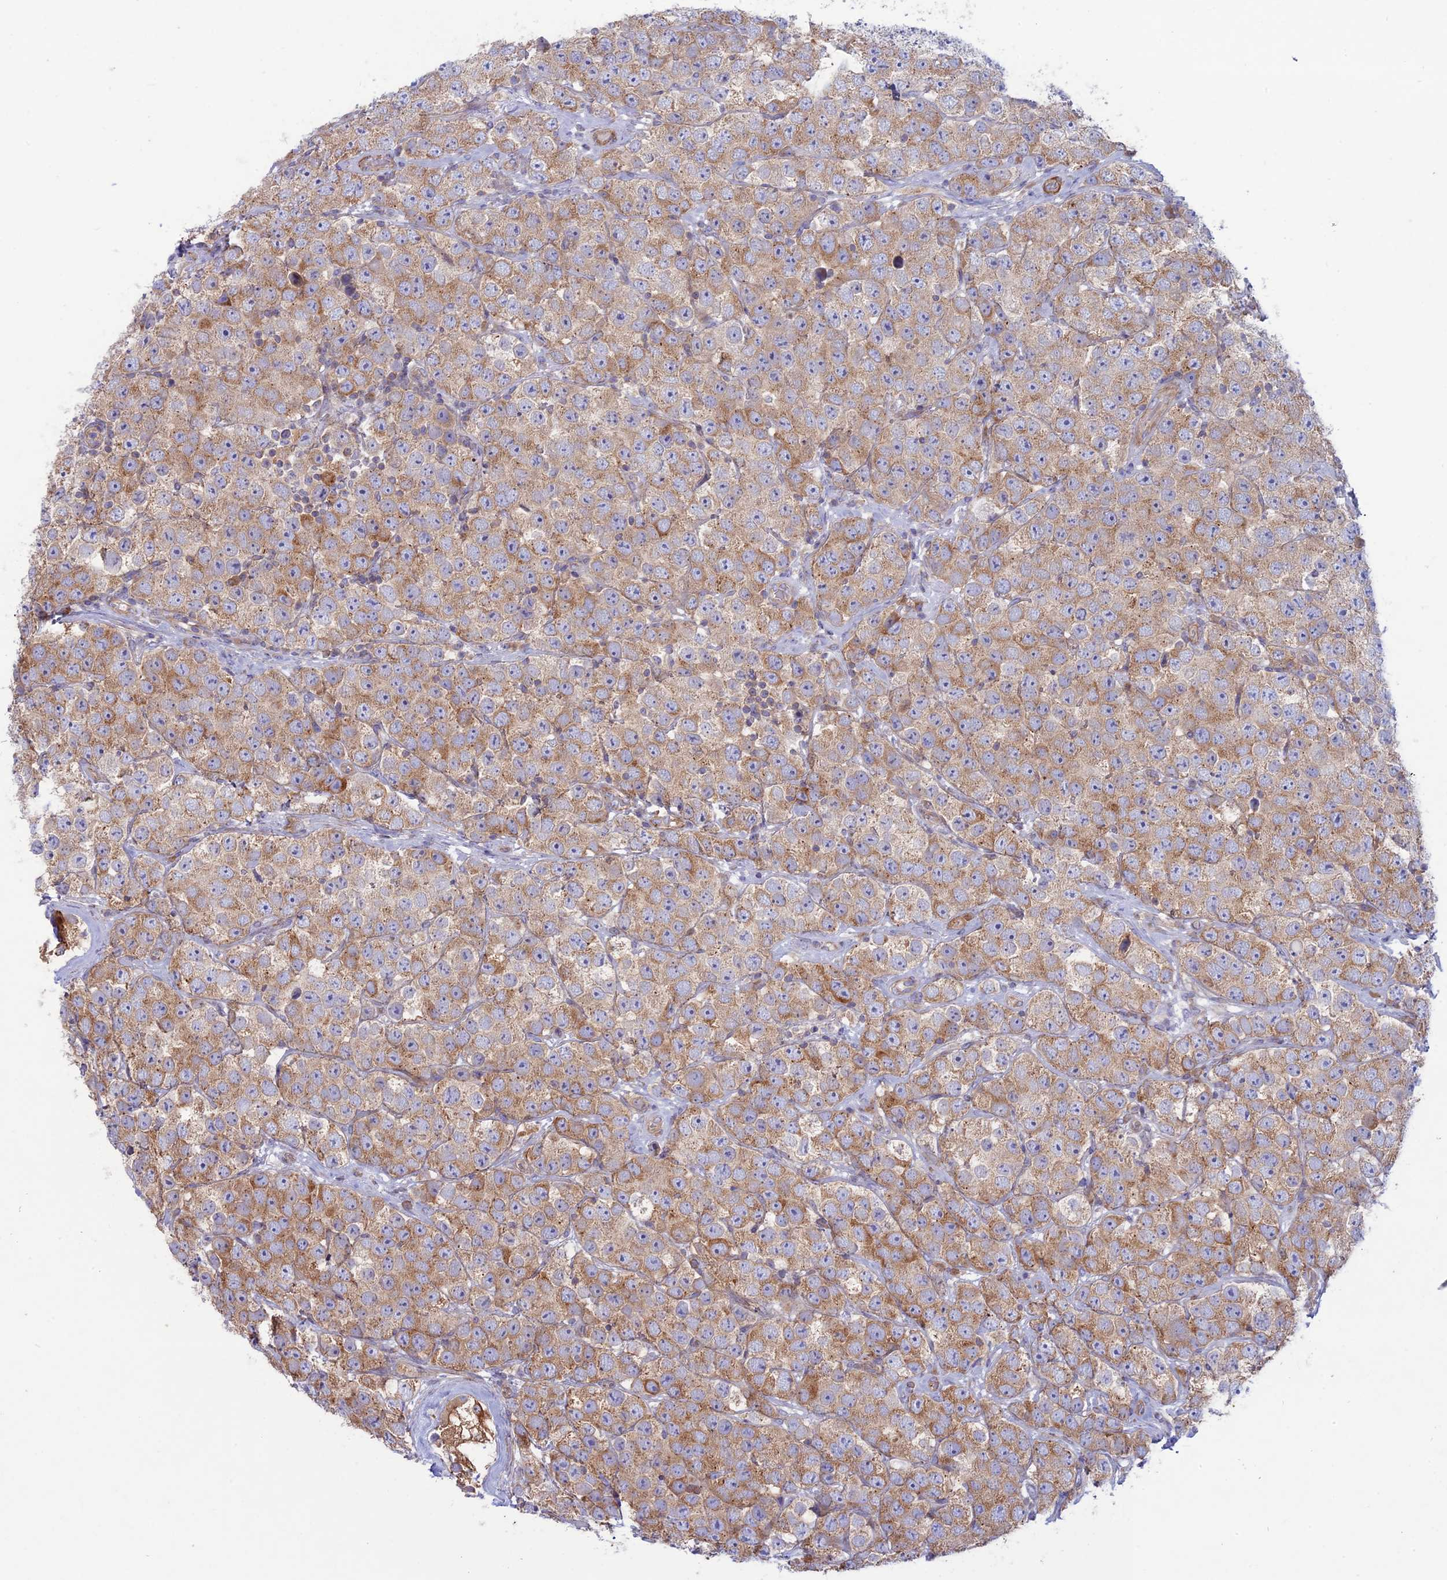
{"staining": {"intensity": "moderate", "quantity": ">75%", "location": "cytoplasmic/membranous"}, "tissue": "testis cancer", "cell_type": "Tumor cells", "image_type": "cancer", "snomed": [{"axis": "morphology", "description": "Seminoma, NOS"}, {"axis": "topography", "description": "Testis"}], "caption": "A high-resolution photomicrograph shows immunohistochemistry staining of testis cancer, which exhibits moderate cytoplasmic/membranous staining in about >75% of tumor cells.", "gene": "MYO5B", "patient": {"sex": "male", "age": 28}}